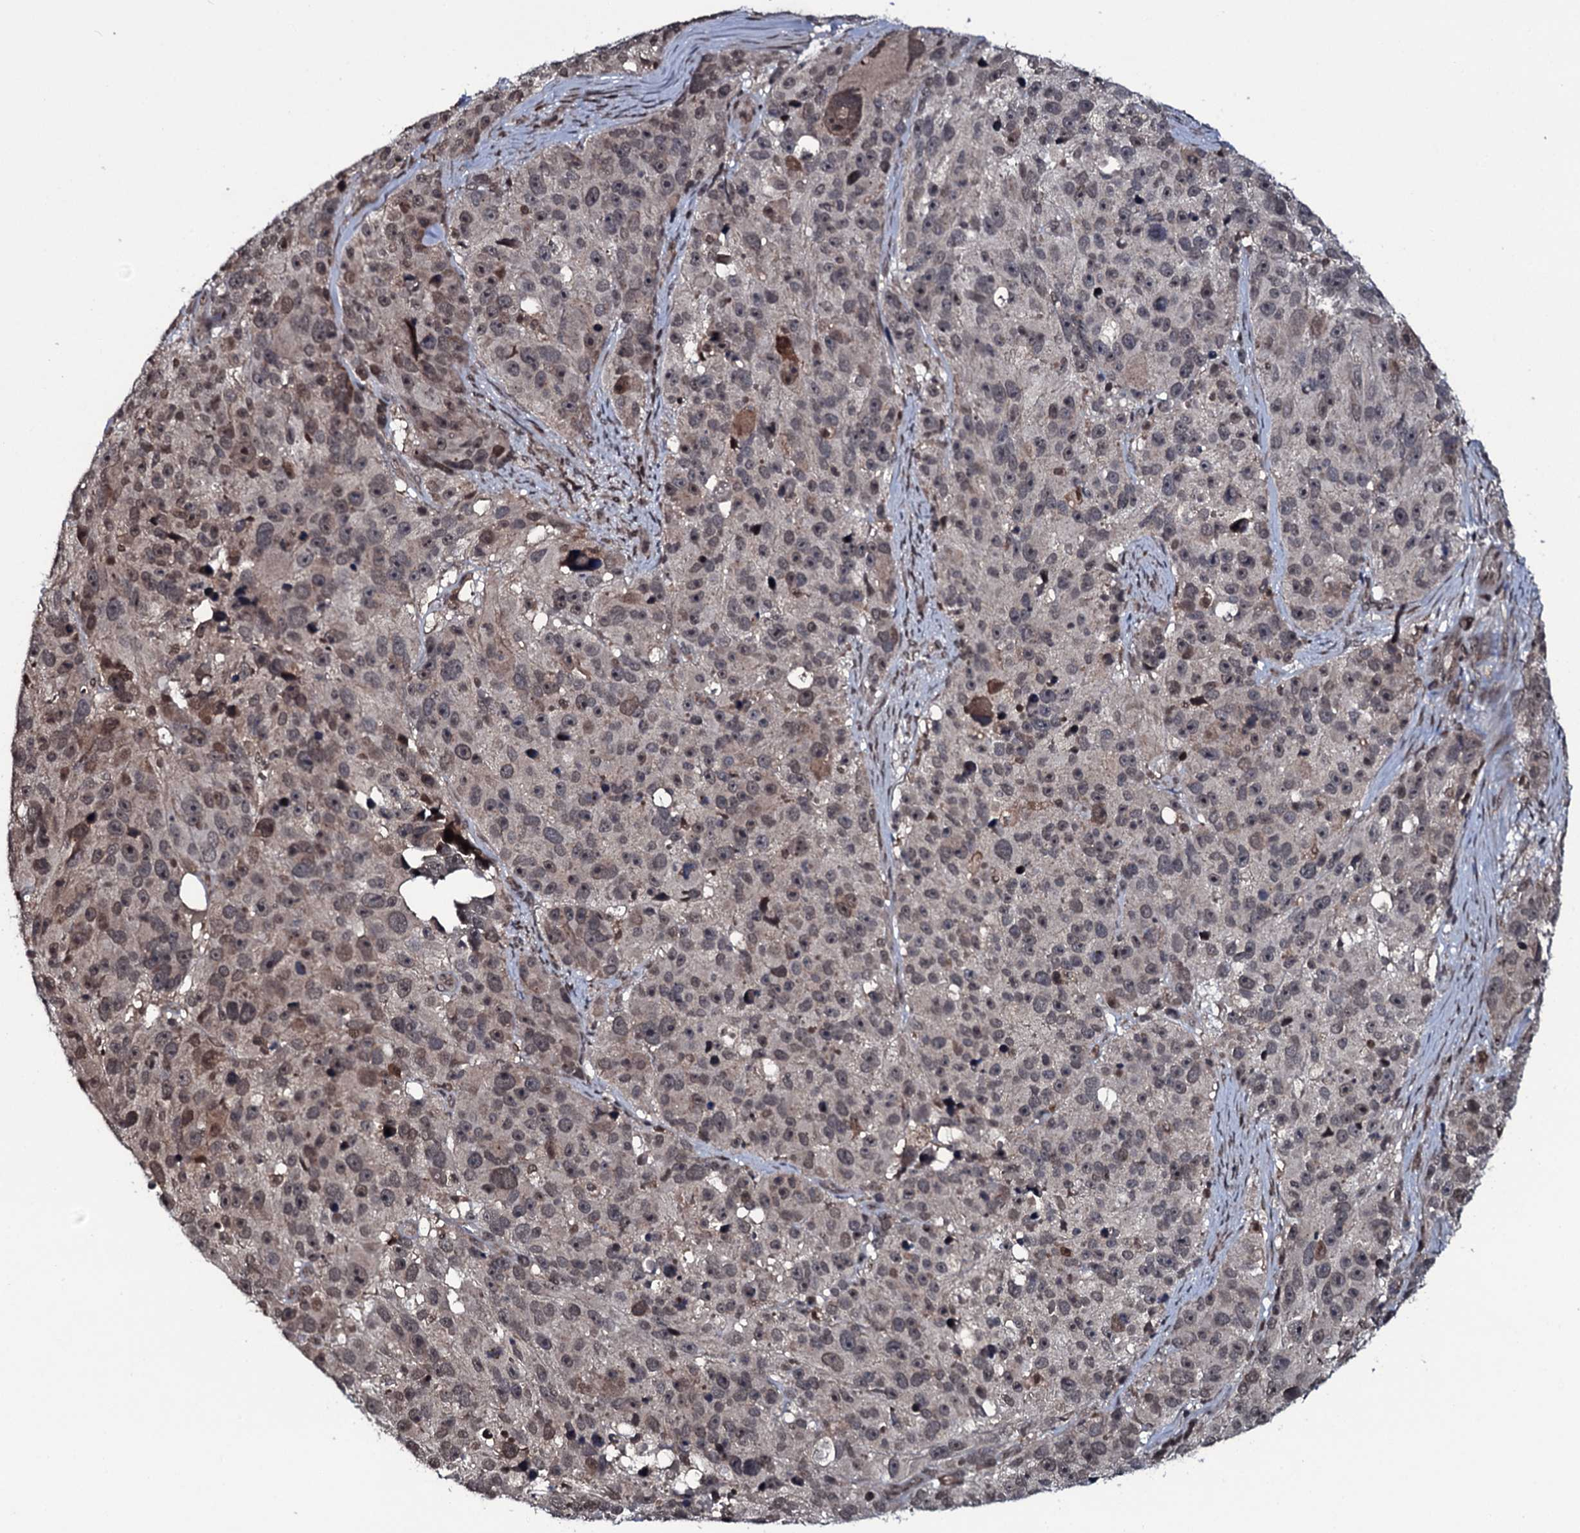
{"staining": {"intensity": "weak", "quantity": "25%-75%", "location": "nuclear"}, "tissue": "melanoma", "cell_type": "Tumor cells", "image_type": "cancer", "snomed": [{"axis": "morphology", "description": "Malignant melanoma, NOS"}, {"axis": "topography", "description": "Skin"}], "caption": "There is low levels of weak nuclear expression in tumor cells of melanoma, as demonstrated by immunohistochemical staining (brown color).", "gene": "HDDC3", "patient": {"sex": "male", "age": 84}}